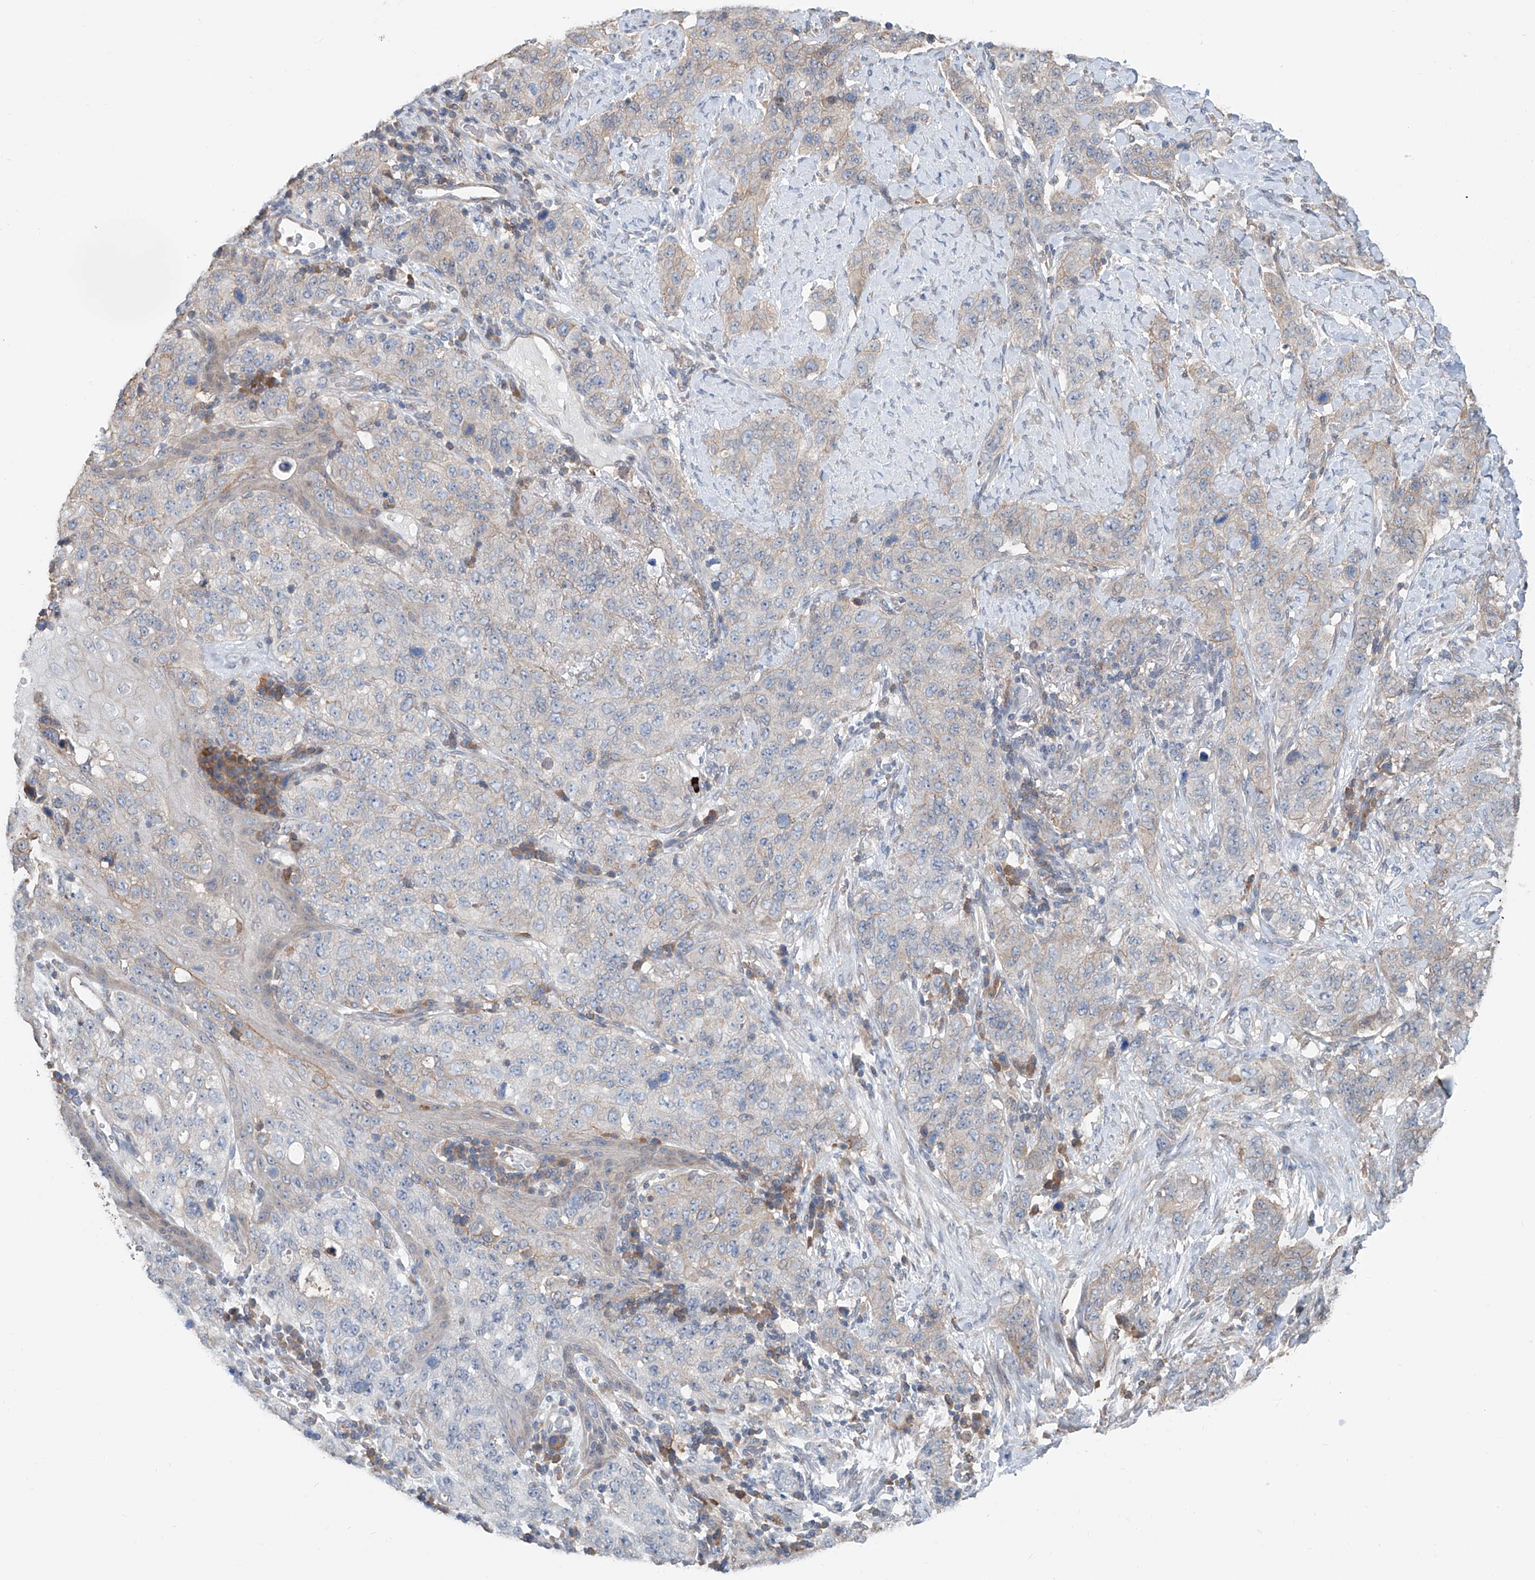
{"staining": {"intensity": "negative", "quantity": "none", "location": "none"}, "tissue": "stomach cancer", "cell_type": "Tumor cells", "image_type": "cancer", "snomed": [{"axis": "morphology", "description": "Adenocarcinoma, NOS"}, {"axis": "topography", "description": "Stomach"}], "caption": "An IHC photomicrograph of adenocarcinoma (stomach) is shown. There is no staining in tumor cells of adenocarcinoma (stomach).", "gene": "KCNK10", "patient": {"sex": "male", "age": 48}}